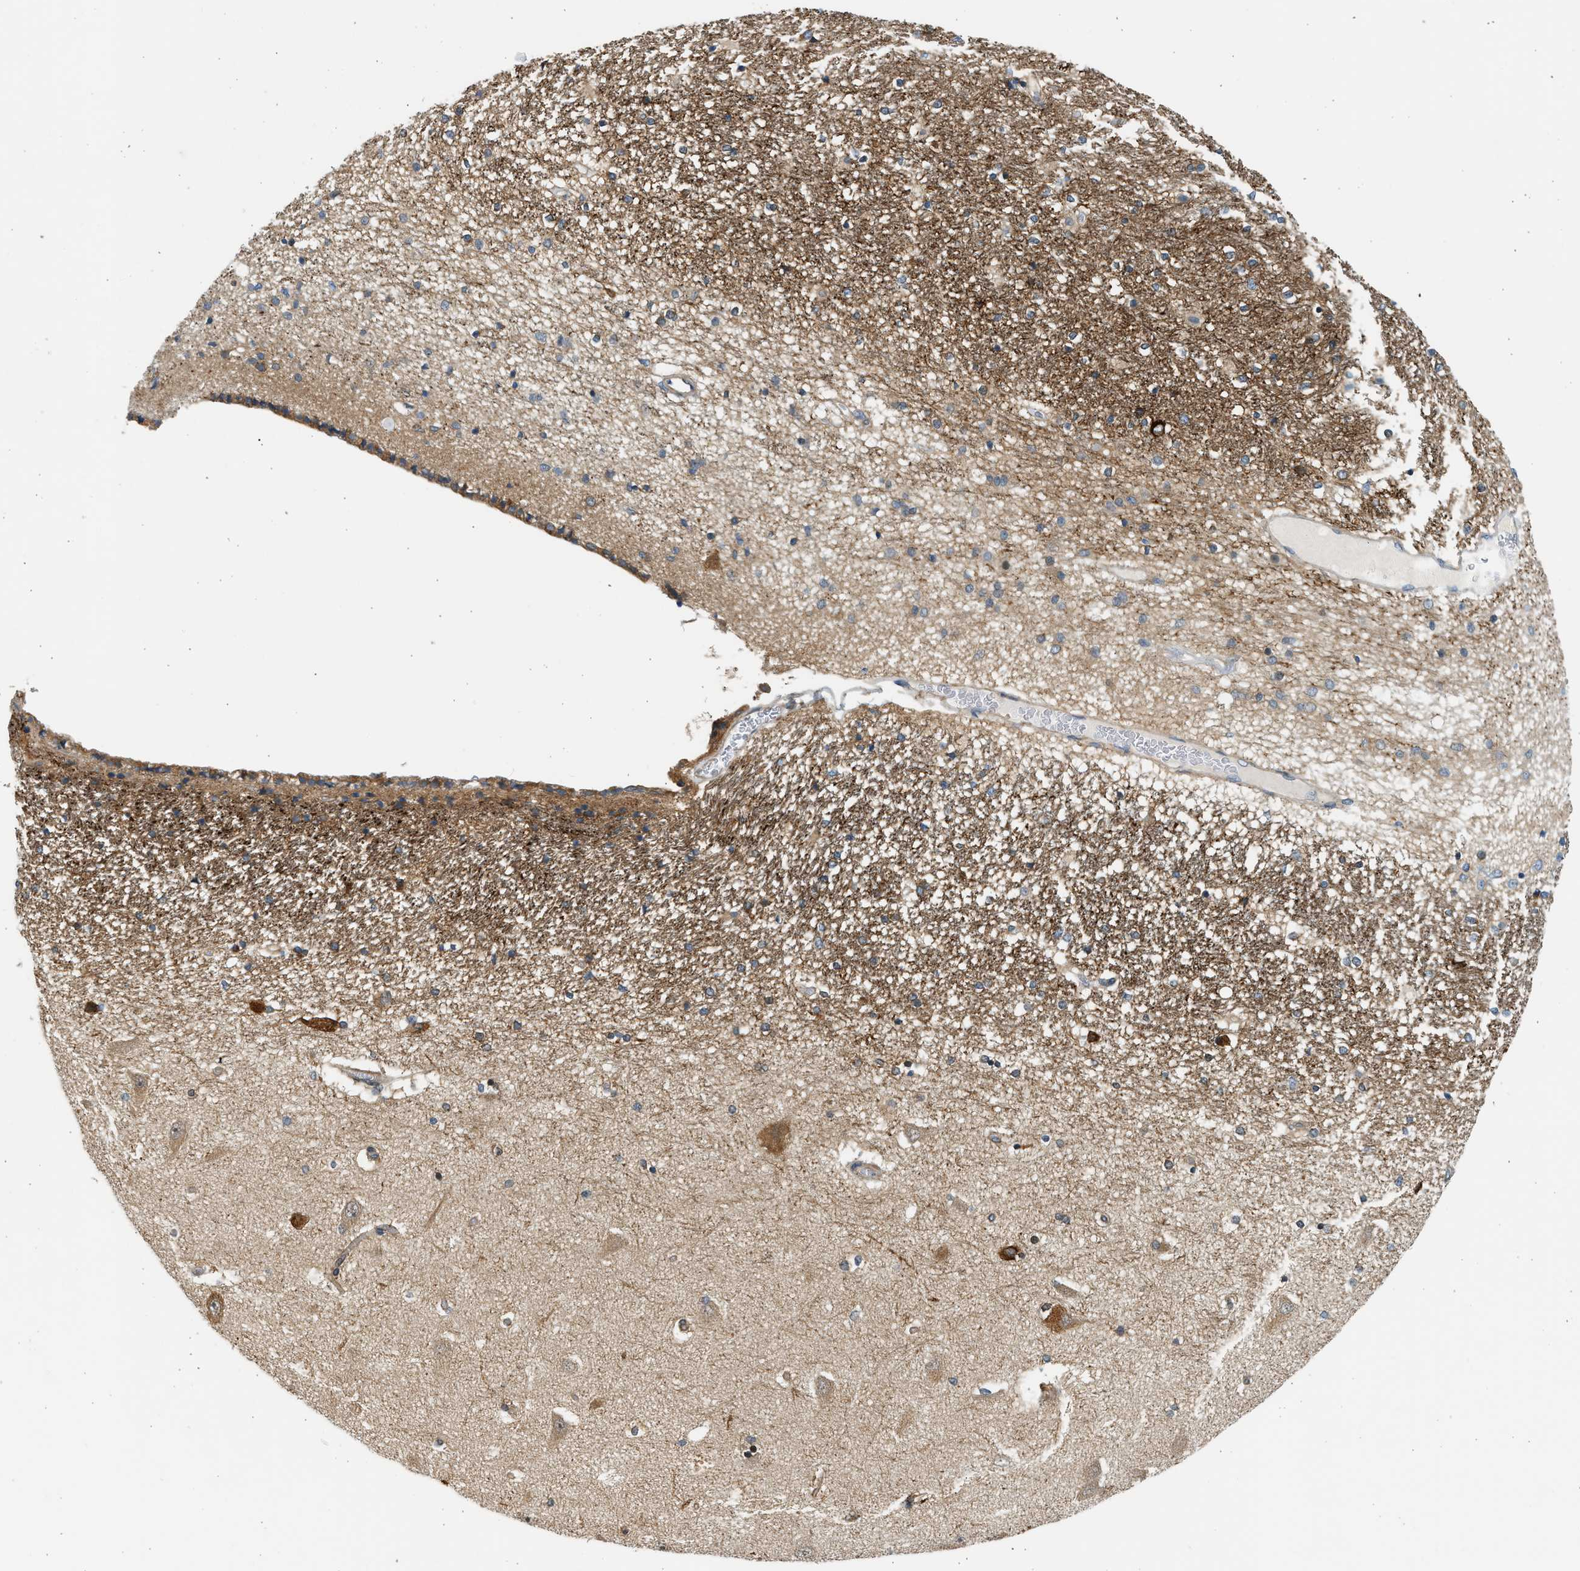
{"staining": {"intensity": "weak", "quantity": "25%-75%", "location": "cytoplasmic/membranous"}, "tissue": "hippocampus", "cell_type": "Glial cells", "image_type": "normal", "snomed": [{"axis": "morphology", "description": "Normal tissue, NOS"}, {"axis": "topography", "description": "Hippocampus"}], "caption": "High-magnification brightfield microscopy of unremarkable hippocampus stained with DAB (3,3'-diaminobenzidine) (brown) and counterstained with hematoxylin (blue). glial cells exhibit weak cytoplasmic/membranous staining is identified in about25%-75% of cells. (Stains: DAB in brown, nuclei in blue, Microscopy: brightfield microscopy at high magnification).", "gene": "KDELR2", "patient": {"sex": "female", "age": 54}}